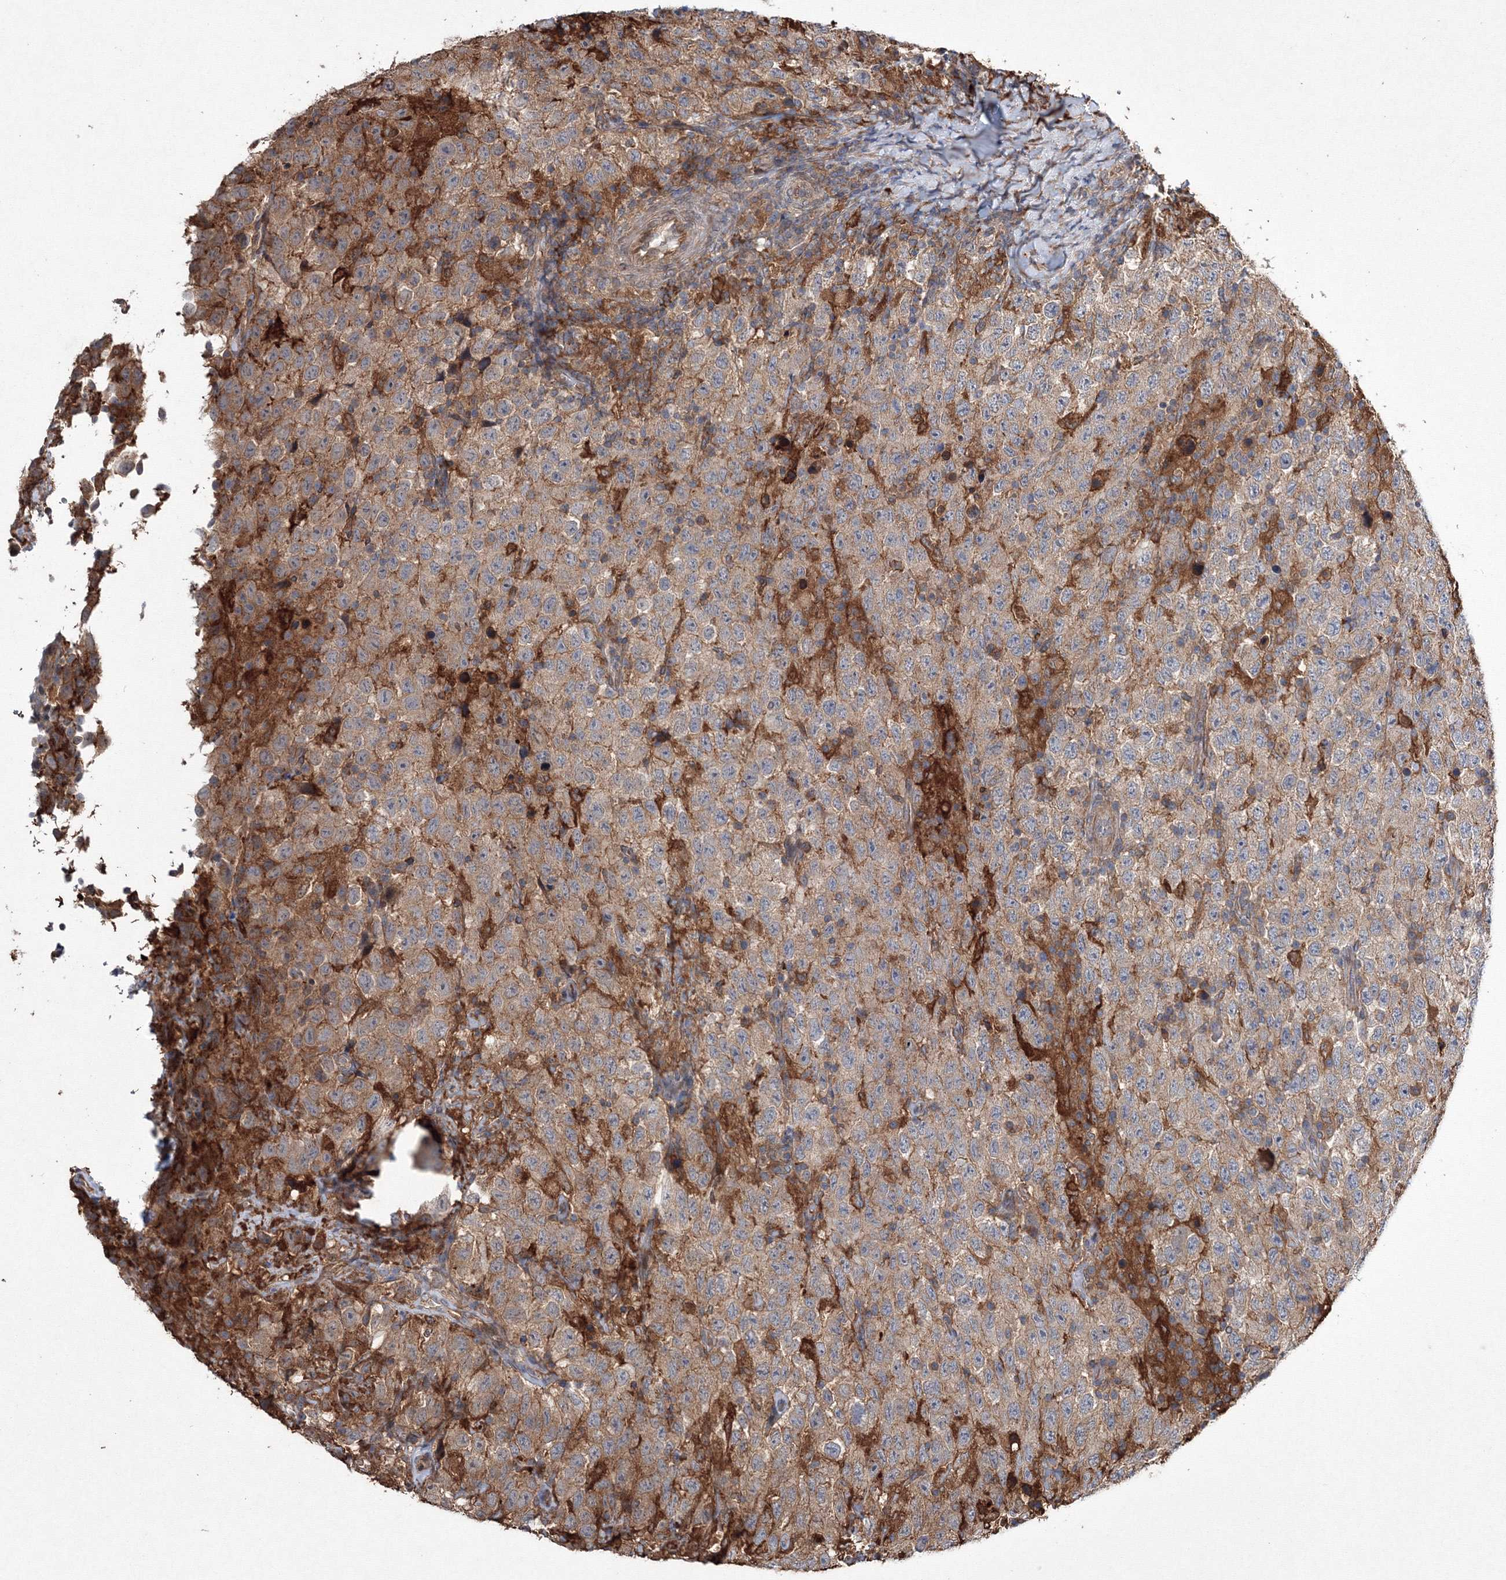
{"staining": {"intensity": "moderate", "quantity": ">75%", "location": "cytoplasmic/membranous"}, "tissue": "testis cancer", "cell_type": "Tumor cells", "image_type": "cancer", "snomed": [{"axis": "morphology", "description": "Seminoma, NOS"}, {"axis": "topography", "description": "Testis"}], "caption": "Protein analysis of testis cancer (seminoma) tissue displays moderate cytoplasmic/membranous staining in approximately >75% of tumor cells.", "gene": "RANBP3L", "patient": {"sex": "male", "age": 41}}